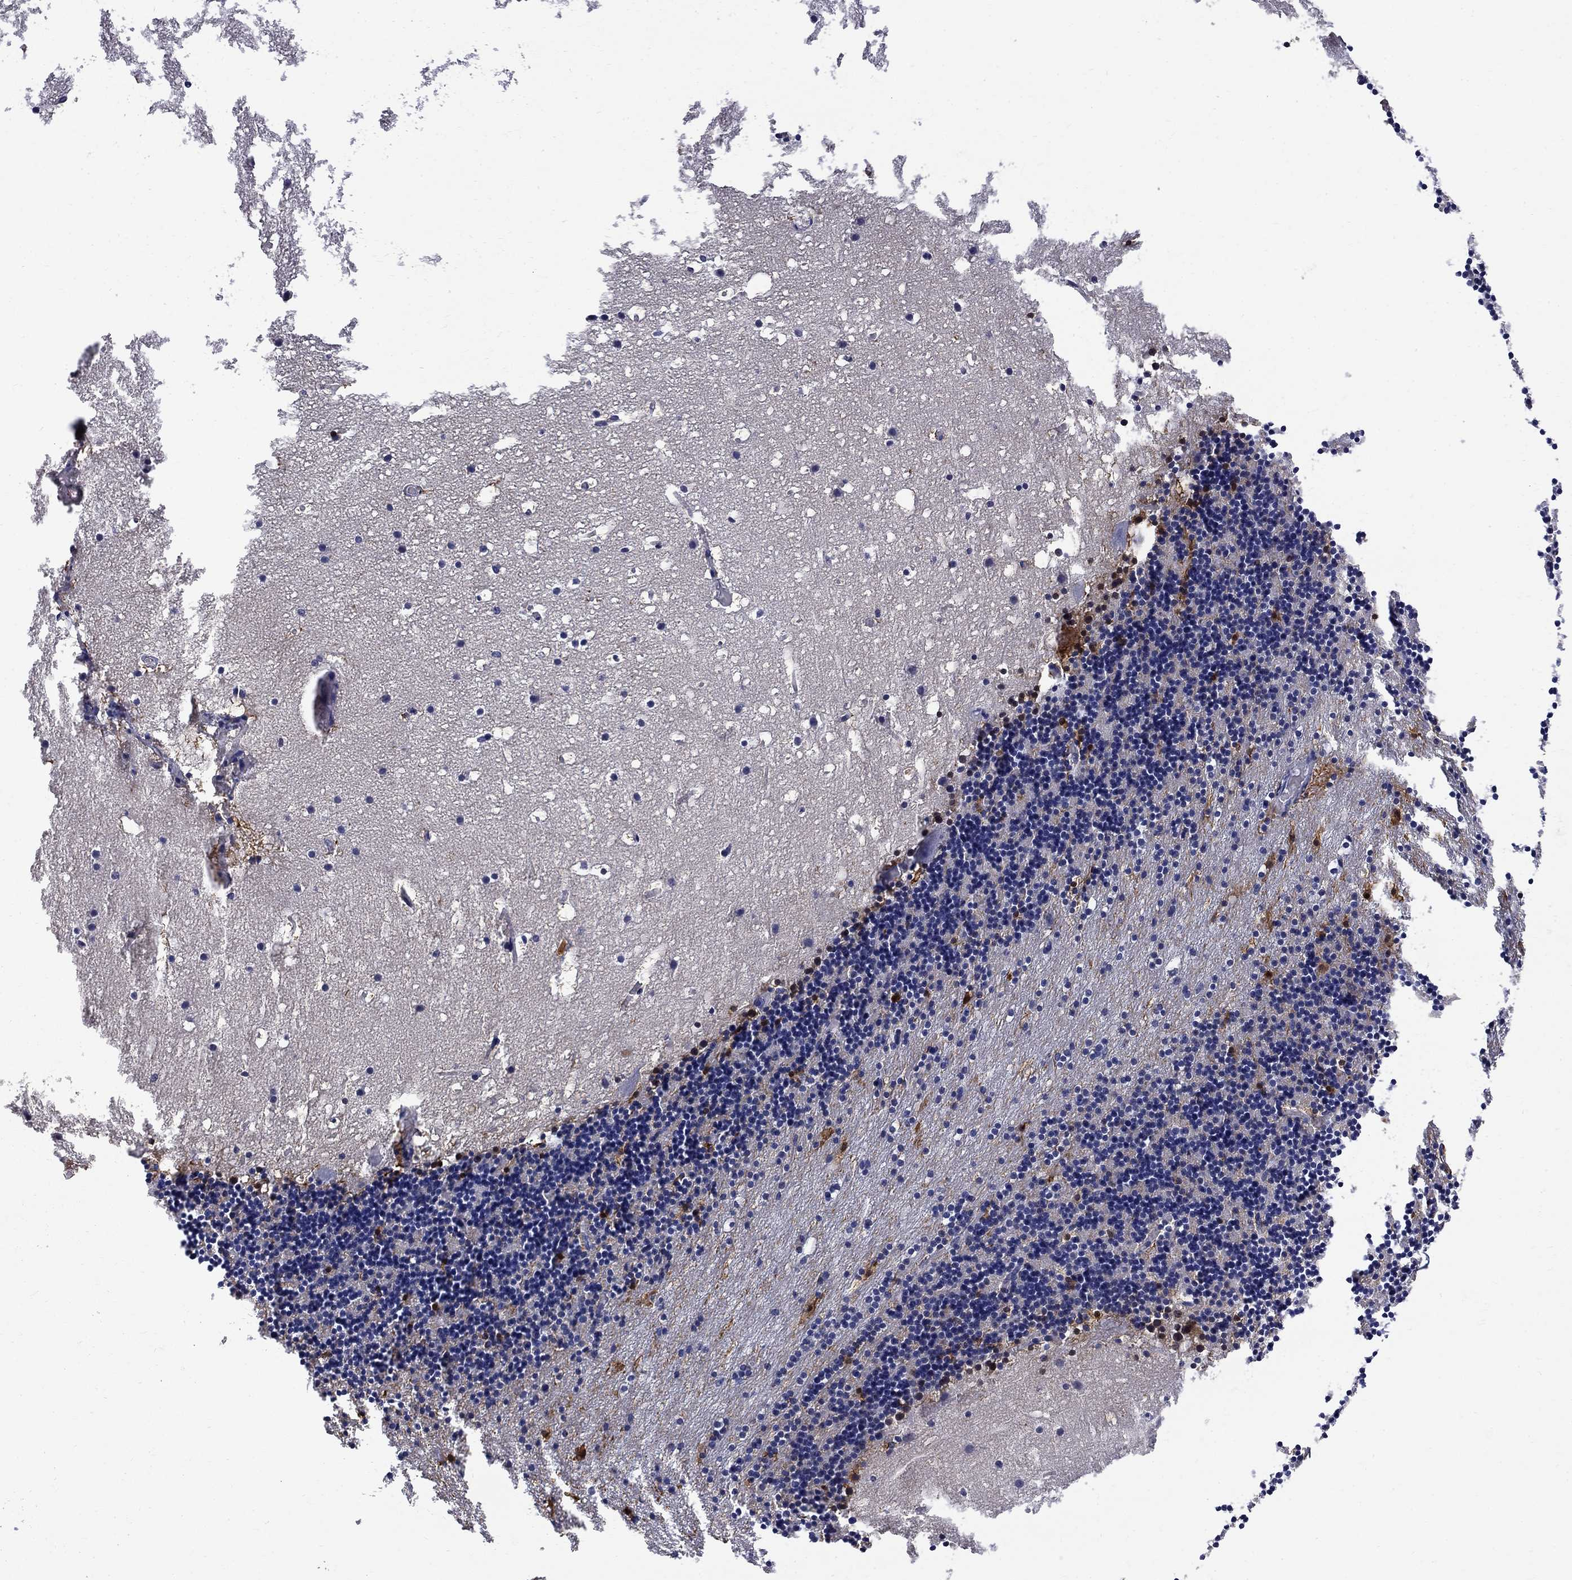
{"staining": {"intensity": "strong", "quantity": "<25%", "location": "cytoplasmic/membranous"}, "tissue": "cerebellum", "cell_type": "Cells in granular layer", "image_type": "normal", "snomed": [{"axis": "morphology", "description": "Normal tissue, NOS"}, {"axis": "topography", "description": "Cerebellum"}], "caption": "Protein expression analysis of unremarkable cerebellum reveals strong cytoplasmic/membranous staining in about <25% of cells in granular layer.", "gene": "HKDC1", "patient": {"sex": "male", "age": 37}}